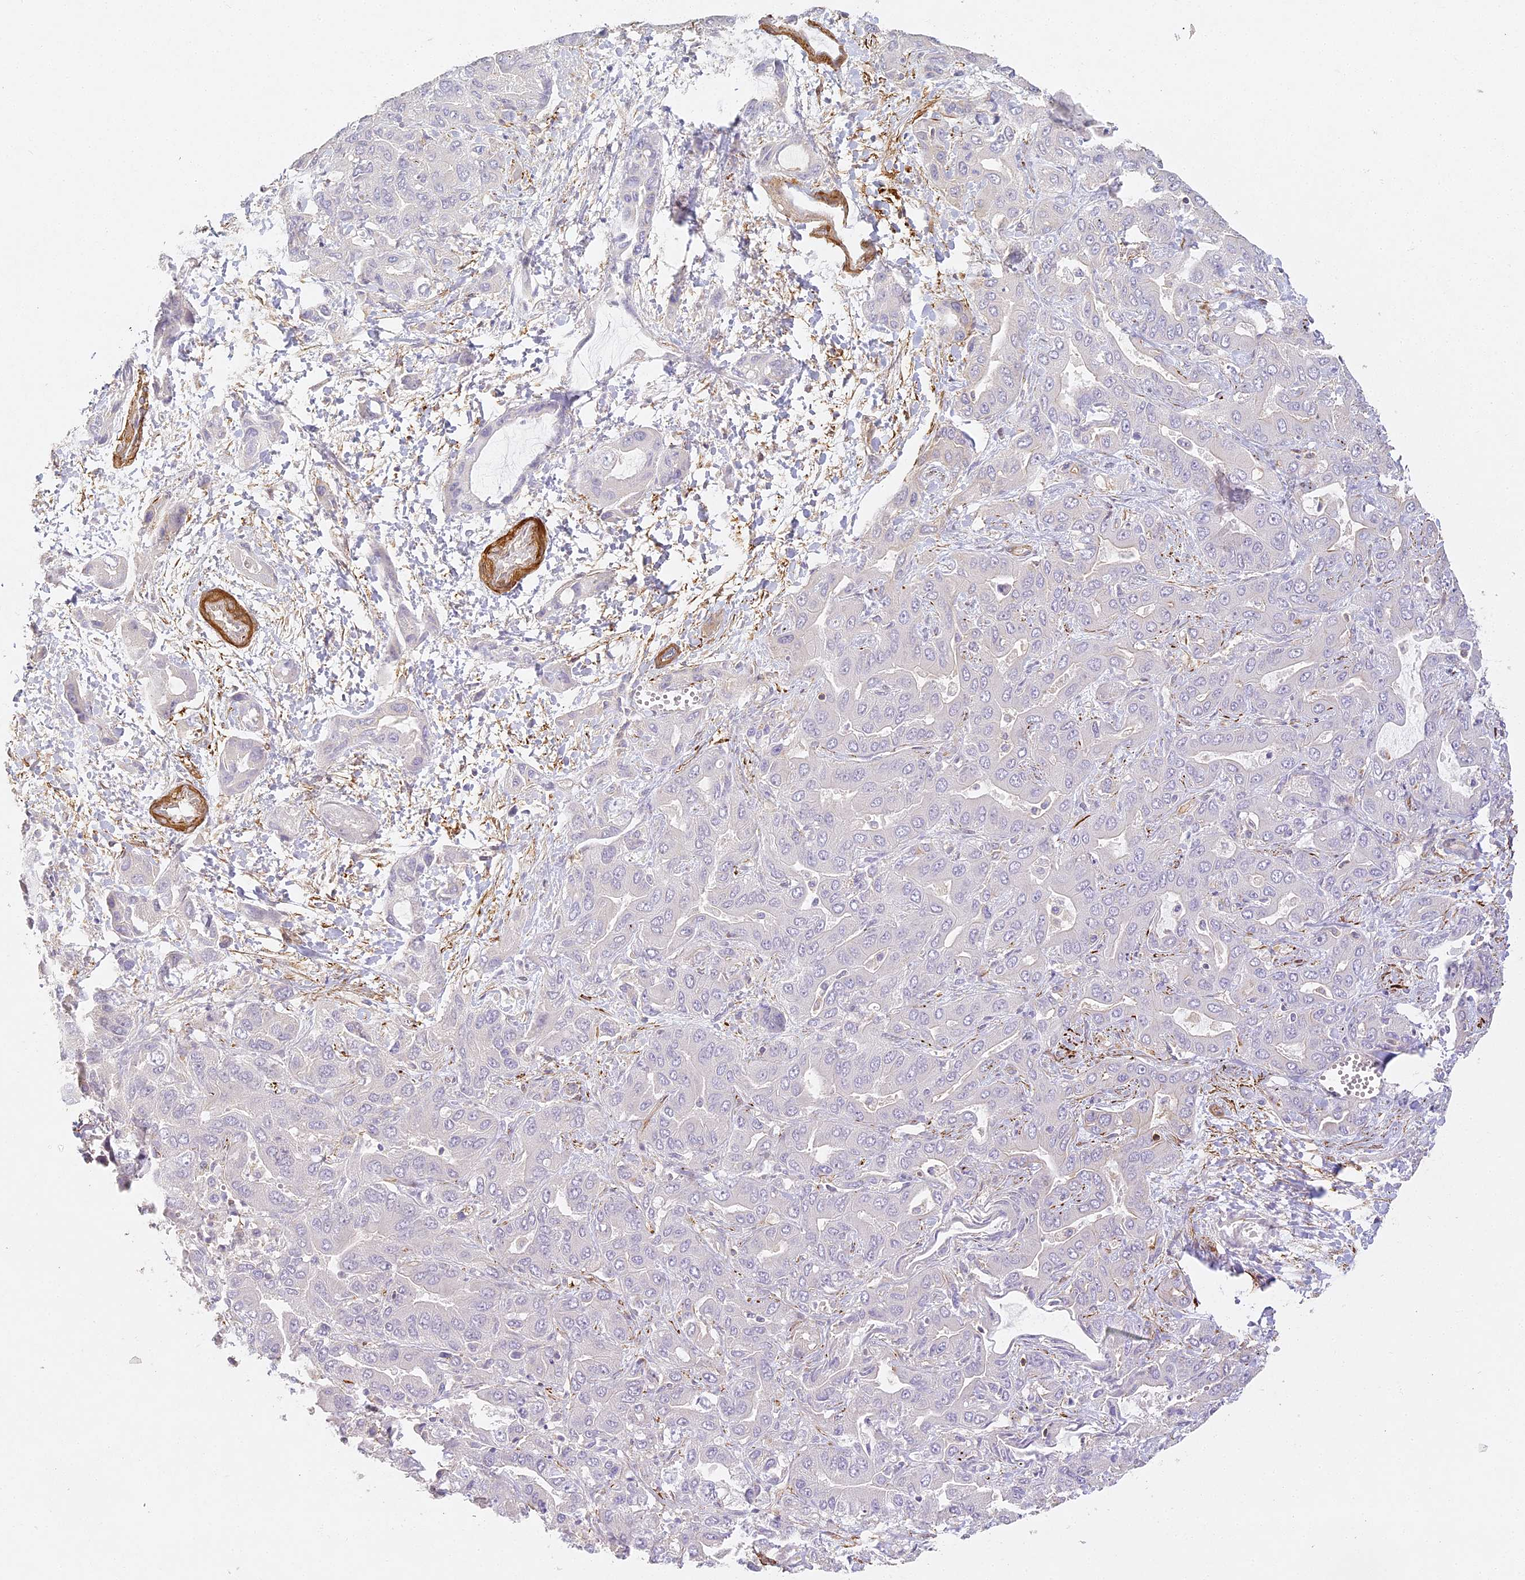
{"staining": {"intensity": "negative", "quantity": "none", "location": "none"}, "tissue": "liver cancer", "cell_type": "Tumor cells", "image_type": "cancer", "snomed": [{"axis": "morphology", "description": "Cholangiocarcinoma"}, {"axis": "topography", "description": "Liver"}], "caption": "This is an immunohistochemistry image of liver cholangiocarcinoma. There is no staining in tumor cells.", "gene": "MED28", "patient": {"sex": "female", "age": 52}}